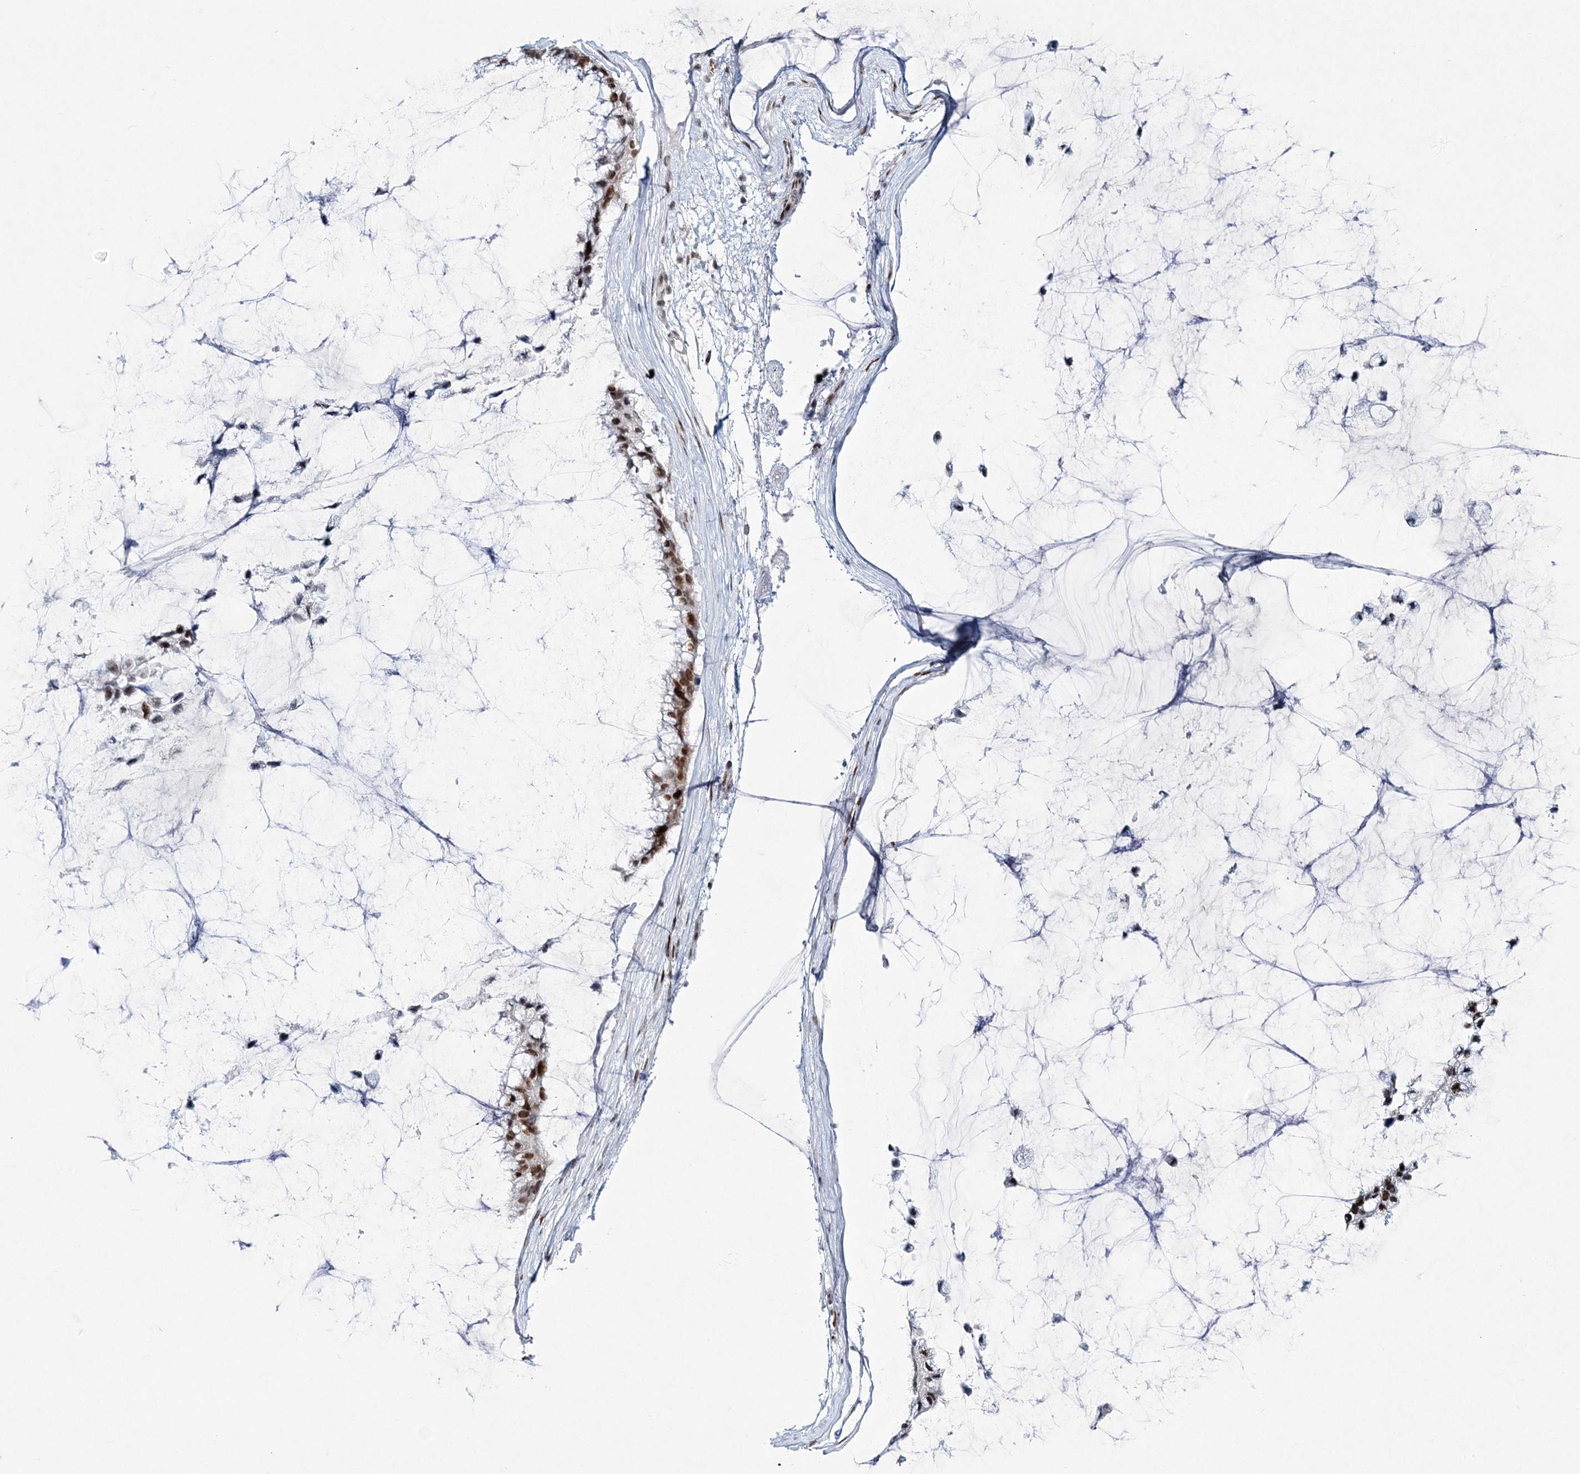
{"staining": {"intensity": "moderate", "quantity": ">75%", "location": "nuclear"}, "tissue": "ovarian cancer", "cell_type": "Tumor cells", "image_type": "cancer", "snomed": [{"axis": "morphology", "description": "Cystadenocarcinoma, mucinous, NOS"}, {"axis": "topography", "description": "Ovary"}], "caption": "Tumor cells exhibit medium levels of moderate nuclear expression in about >75% of cells in ovarian cancer. The staining was performed using DAB to visualize the protein expression in brown, while the nuclei were stained in blue with hematoxylin (Magnification: 20x).", "gene": "LRRFIP2", "patient": {"sex": "female", "age": 39}}